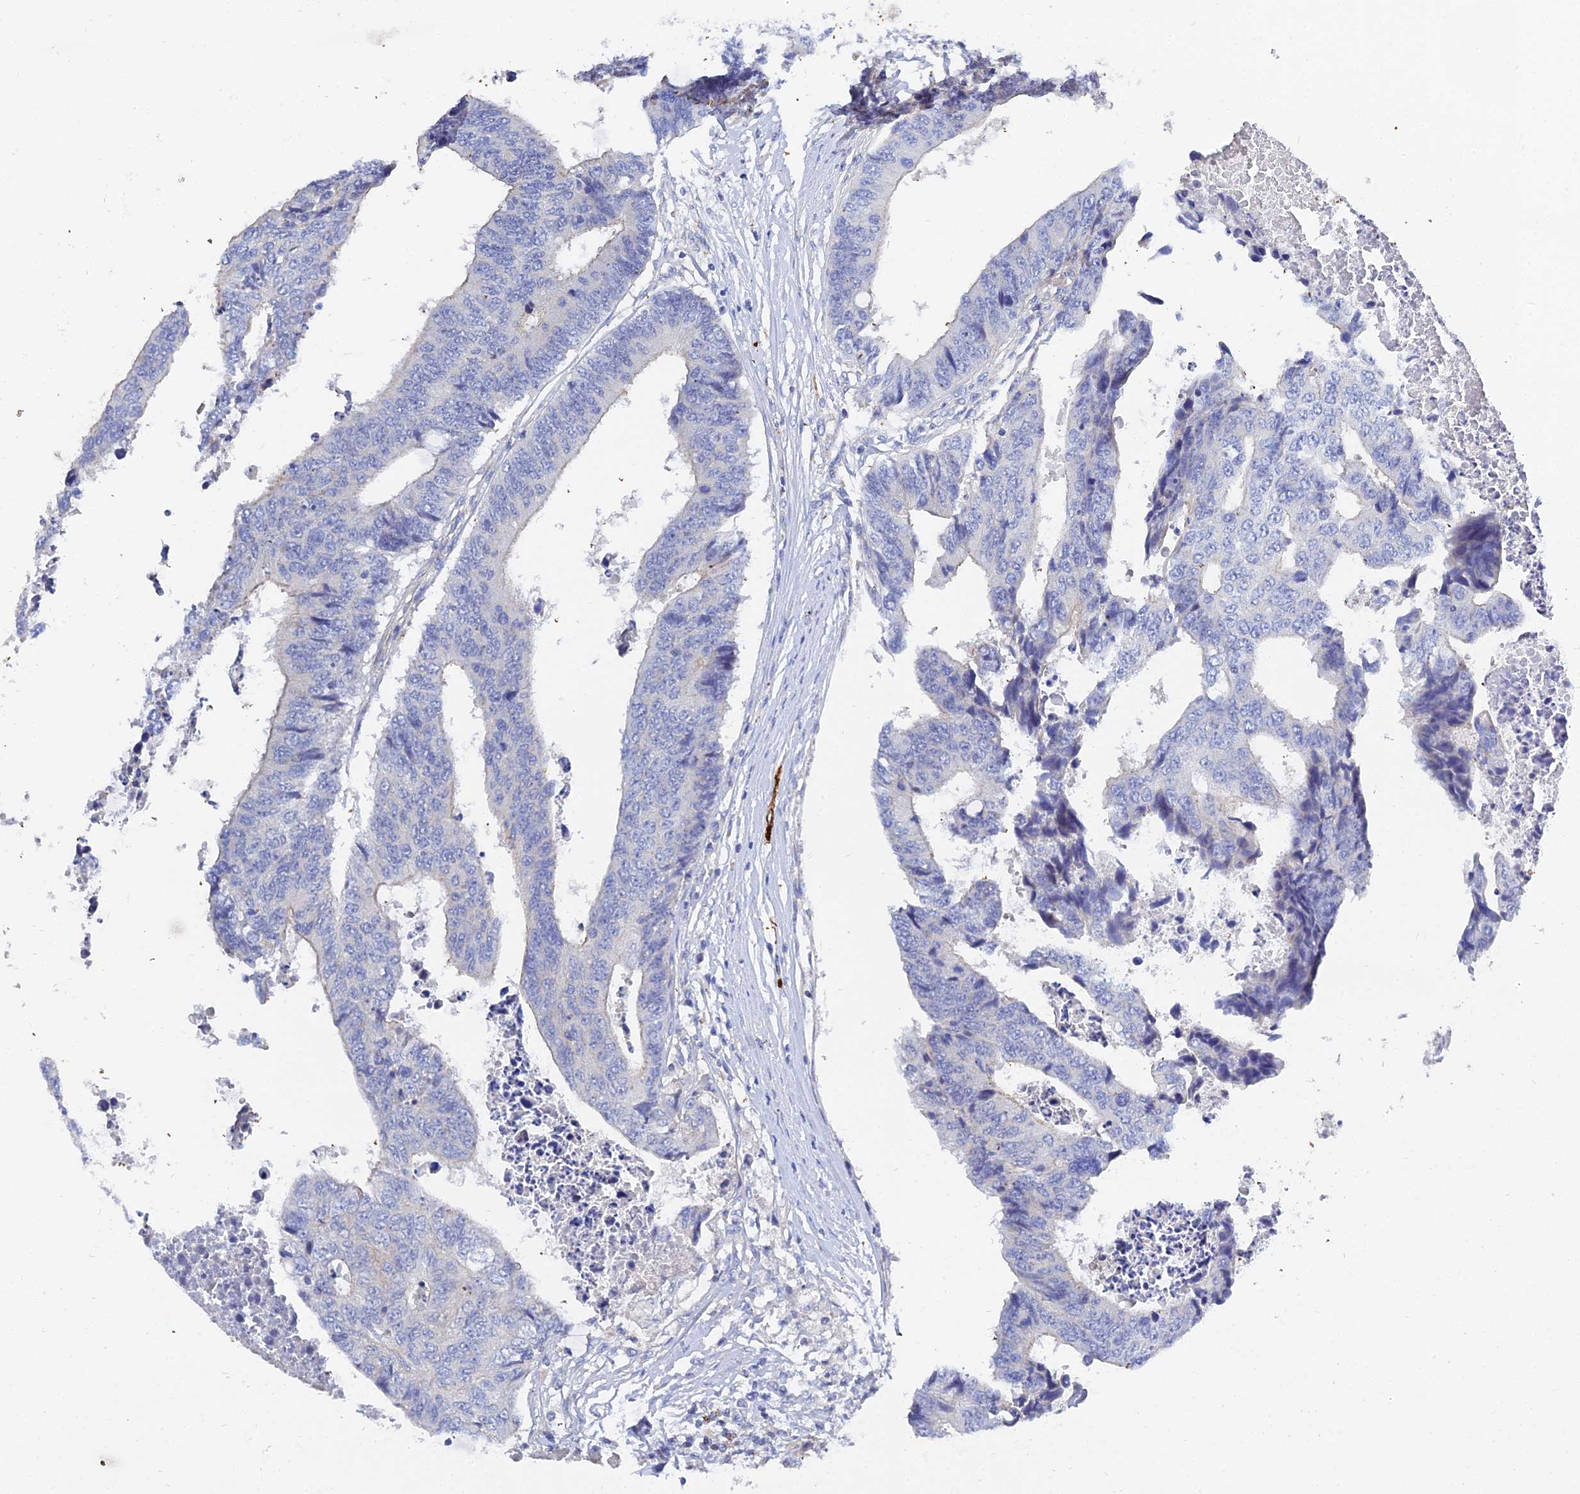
{"staining": {"intensity": "negative", "quantity": "none", "location": "none"}, "tissue": "colorectal cancer", "cell_type": "Tumor cells", "image_type": "cancer", "snomed": [{"axis": "morphology", "description": "Adenocarcinoma, NOS"}, {"axis": "topography", "description": "Rectum"}], "caption": "DAB immunohistochemical staining of human colorectal adenocarcinoma reveals no significant positivity in tumor cells.", "gene": "APOBEC3H", "patient": {"sex": "male", "age": 84}}